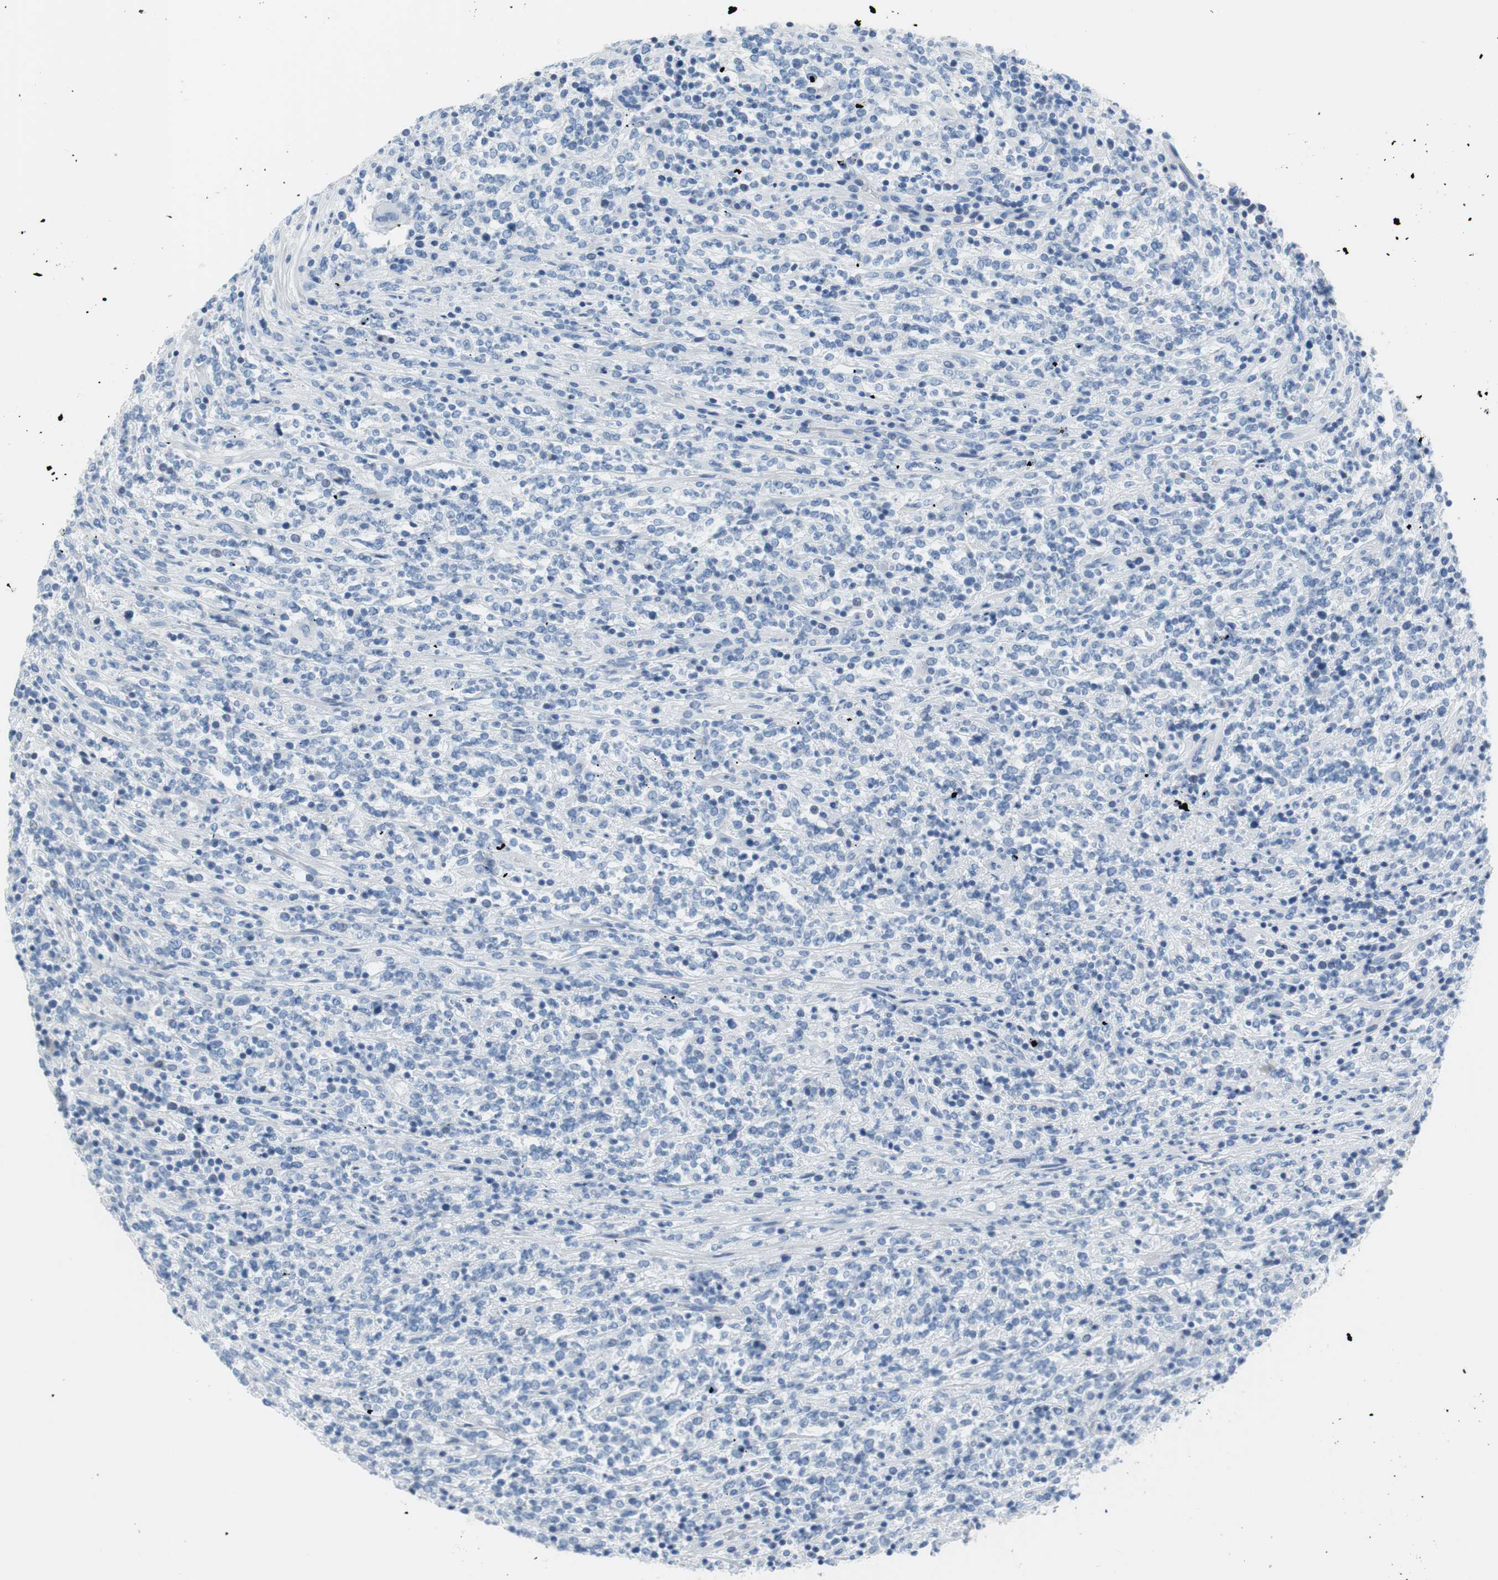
{"staining": {"intensity": "negative", "quantity": "none", "location": "none"}, "tissue": "lymphoma", "cell_type": "Tumor cells", "image_type": "cancer", "snomed": [{"axis": "morphology", "description": "Malignant lymphoma, non-Hodgkin's type, High grade"}, {"axis": "topography", "description": "Soft tissue"}], "caption": "Photomicrograph shows no significant protein positivity in tumor cells of lymphoma. (DAB IHC, high magnification).", "gene": "MYH1", "patient": {"sex": "male", "age": 18}}